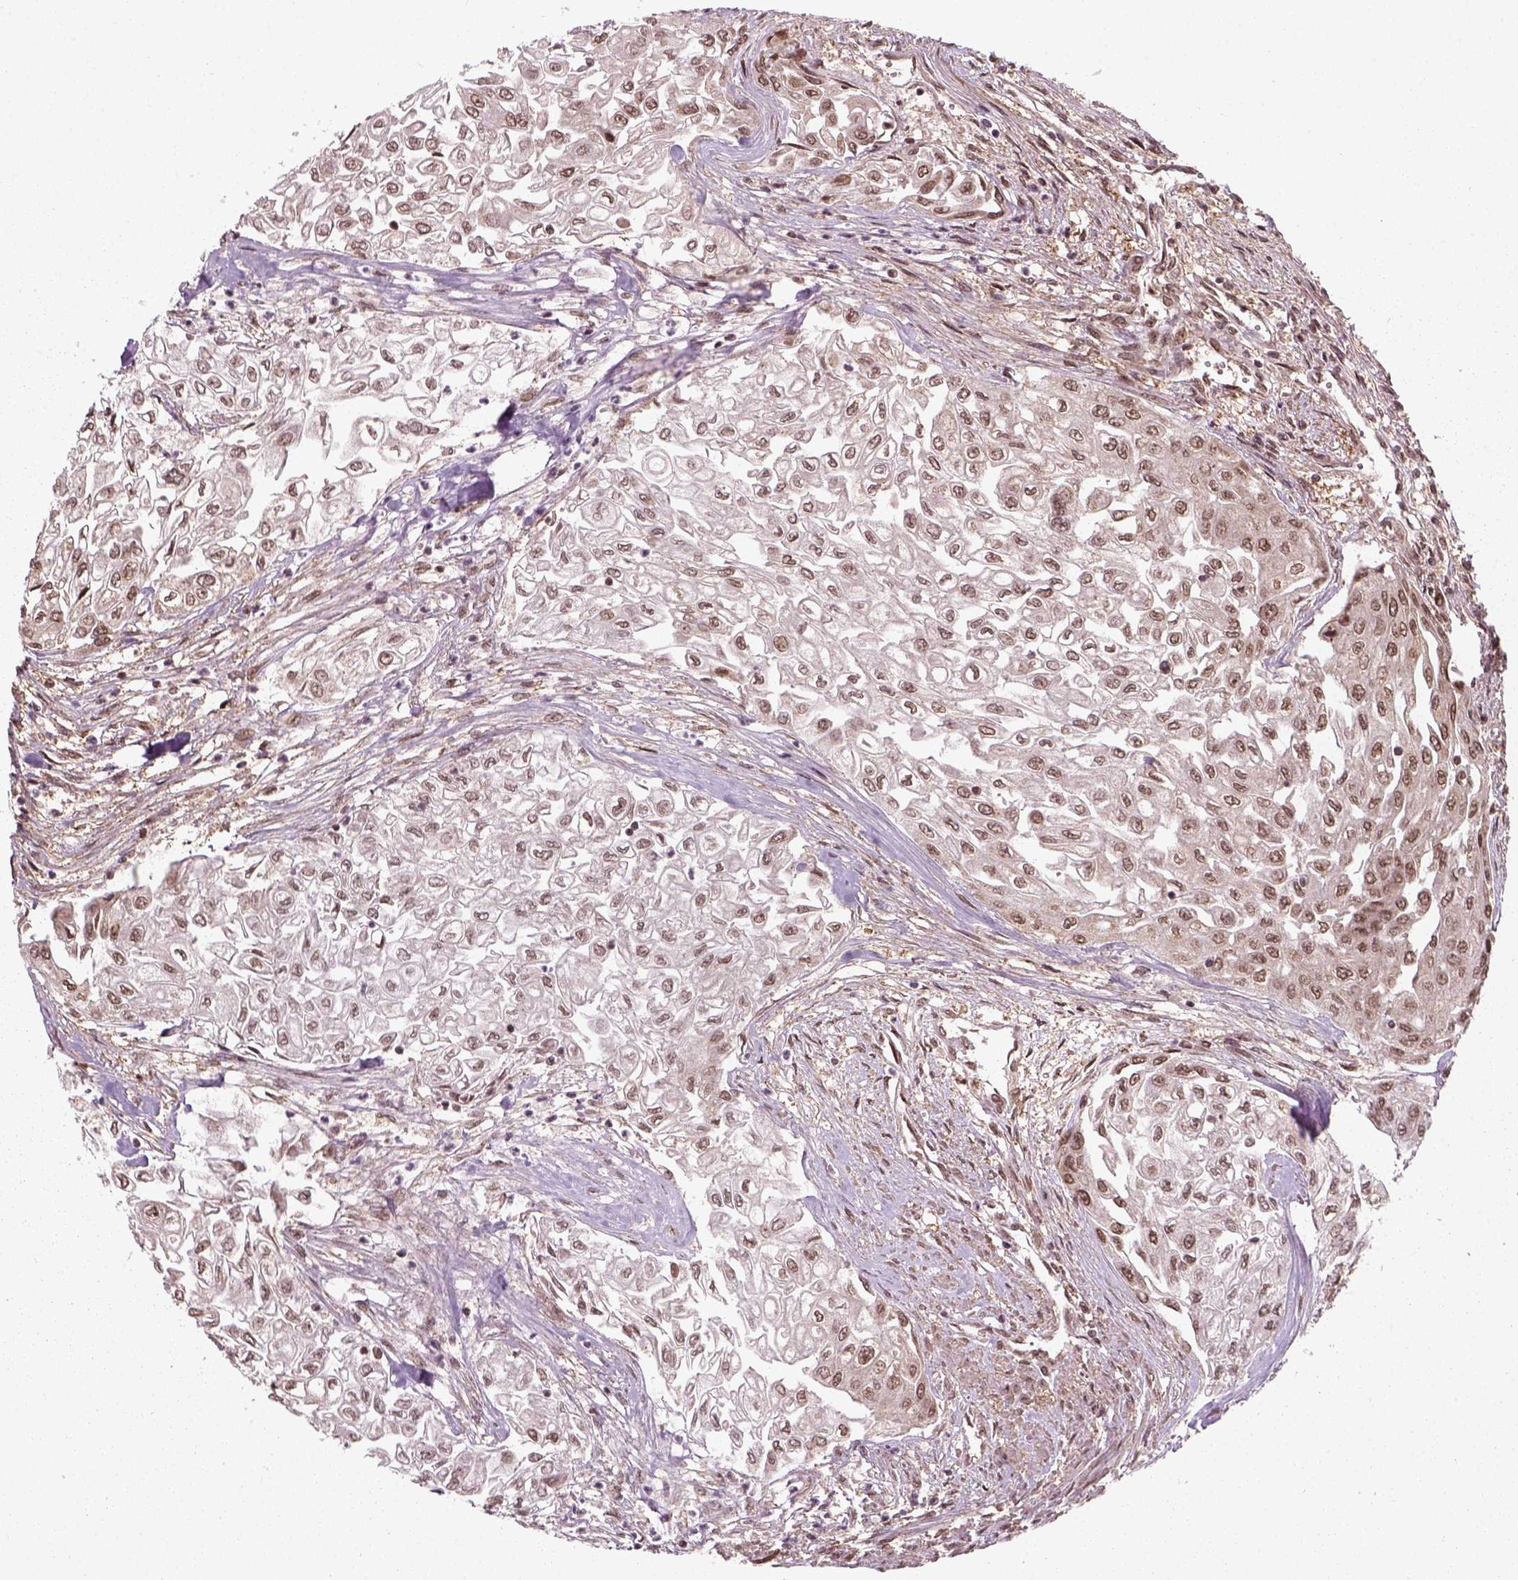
{"staining": {"intensity": "moderate", "quantity": ">75%", "location": "cytoplasmic/membranous"}, "tissue": "urothelial cancer", "cell_type": "Tumor cells", "image_type": "cancer", "snomed": [{"axis": "morphology", "description": "Urothelial carcinoma, High grade"}, {"axis": "topography", "description": "Urinary bladder"}], "caption": "Human urothelial carcinoma (high-grade) stained with a protein marker reveals moderate staining in tumor cells.", "gene": "NUDT9", "patient": {"sex": "male", "age": 62}}